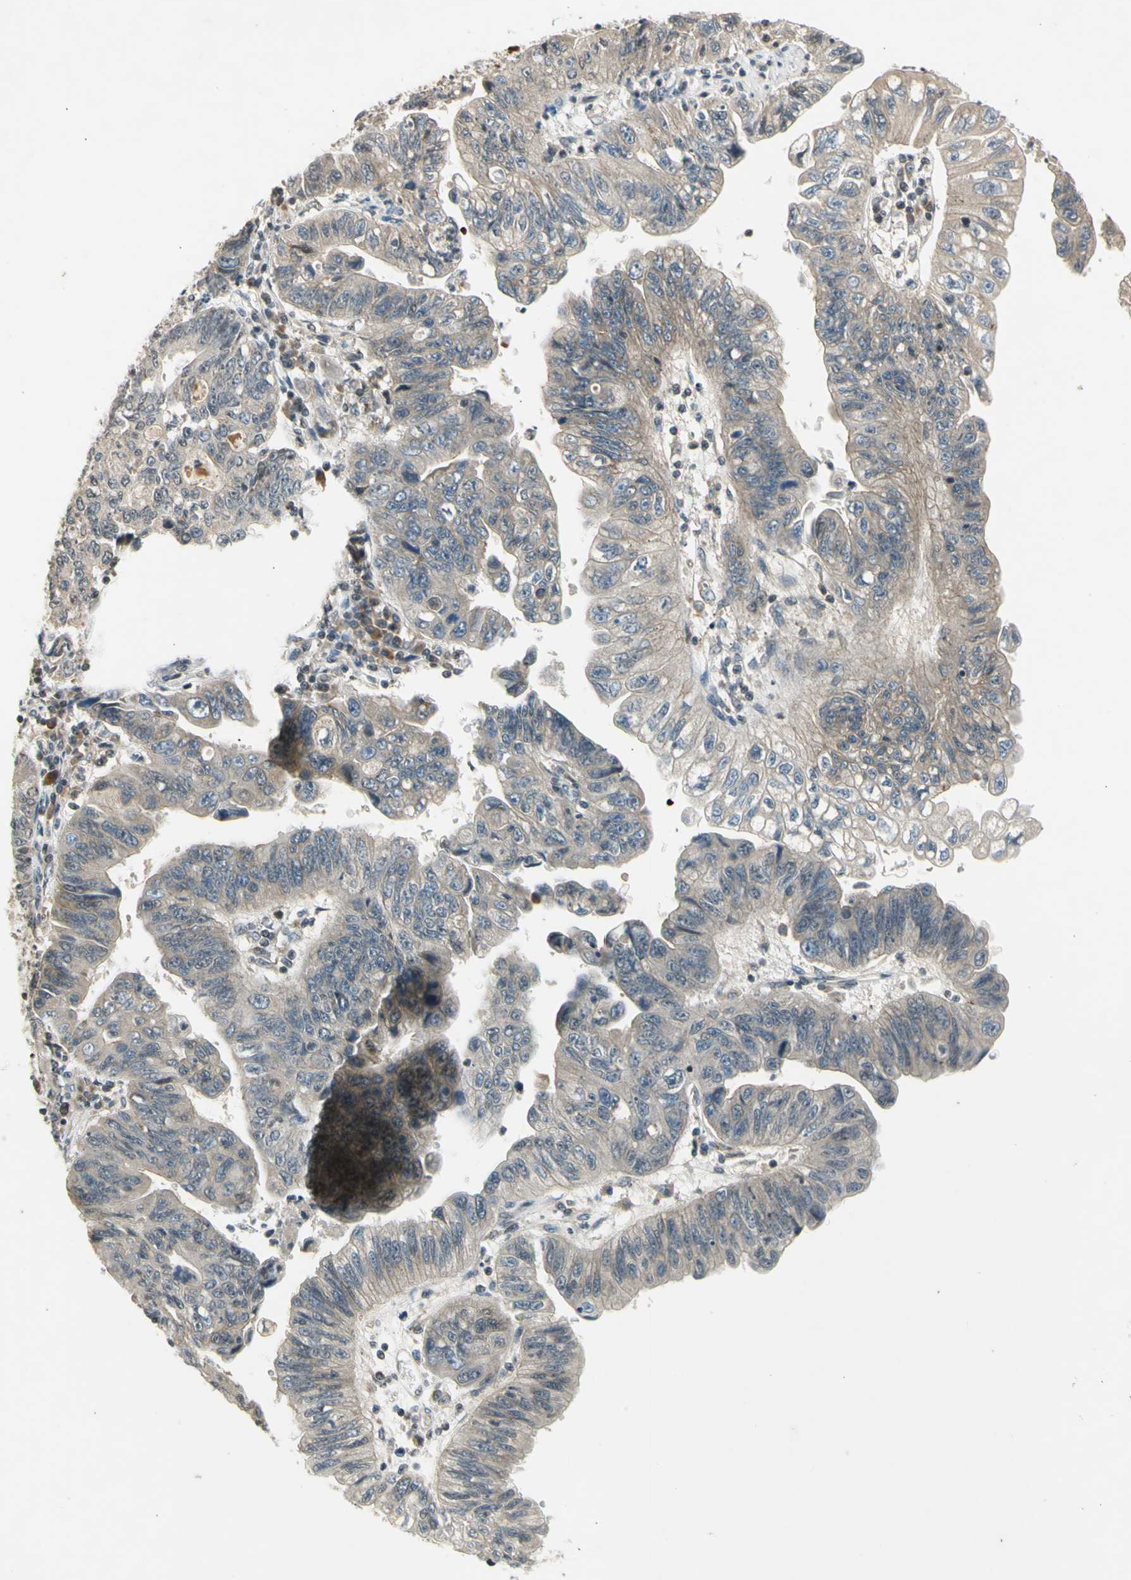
{"staining": {"intensity": "weak", "quantity": ">75%", "location": "cytoplasmic/membranous"}, "tissue": "stomach cancer", "cell_type": "Tumor cells", "image_type": "cancer", "snomed": [{"axis": "morphology", "description": "Adenocarcinoma, NOS"}, {"axis": "topography", "description": "Stomach"}], "caption": "Weak cytoplasmic/membranous protein positivity is identified in about >75% of tumor cells in adenocarcinoma (stomach).", "gene": "EFNB2", "patient": {"sex": "male", "age": 59}}